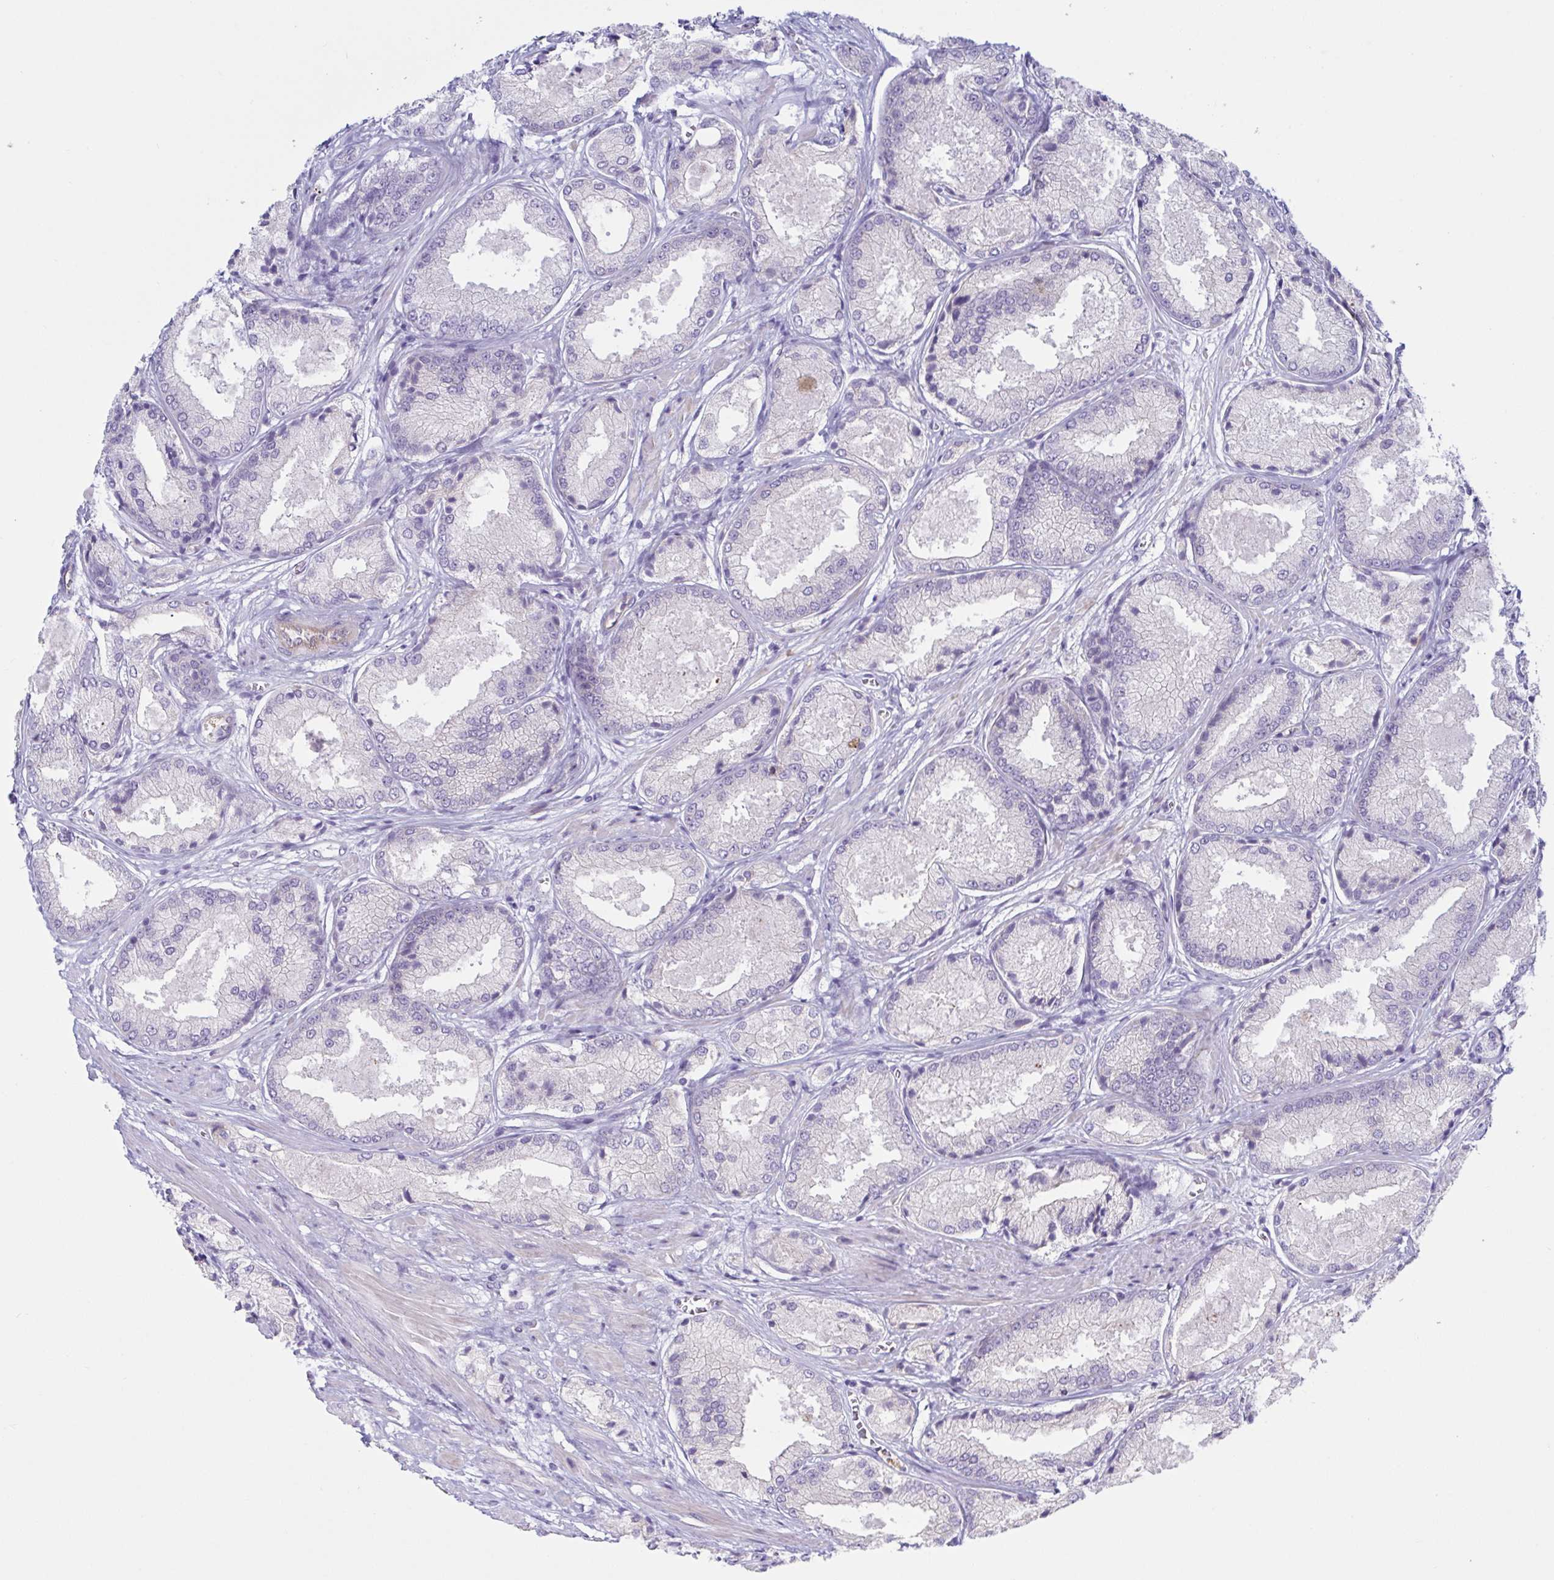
{"staining": {"intensity": "negative", "quantity": "none", "location": "none"}, "tissue": "prostate cancer", "cell_type": "Tumor cells", "image_type": "cancer", "snomed": [{"axis": "morphology", "description": "Adenocarcinoma, High grade"}, {"axis": "topography", "description": "Prostate"}], "caption": "A photomicrograph of human prostate cancer is negative for staining in tumor cells.", "gene": "TNNI2", "patient": {"sex": "male", "age": 68}}